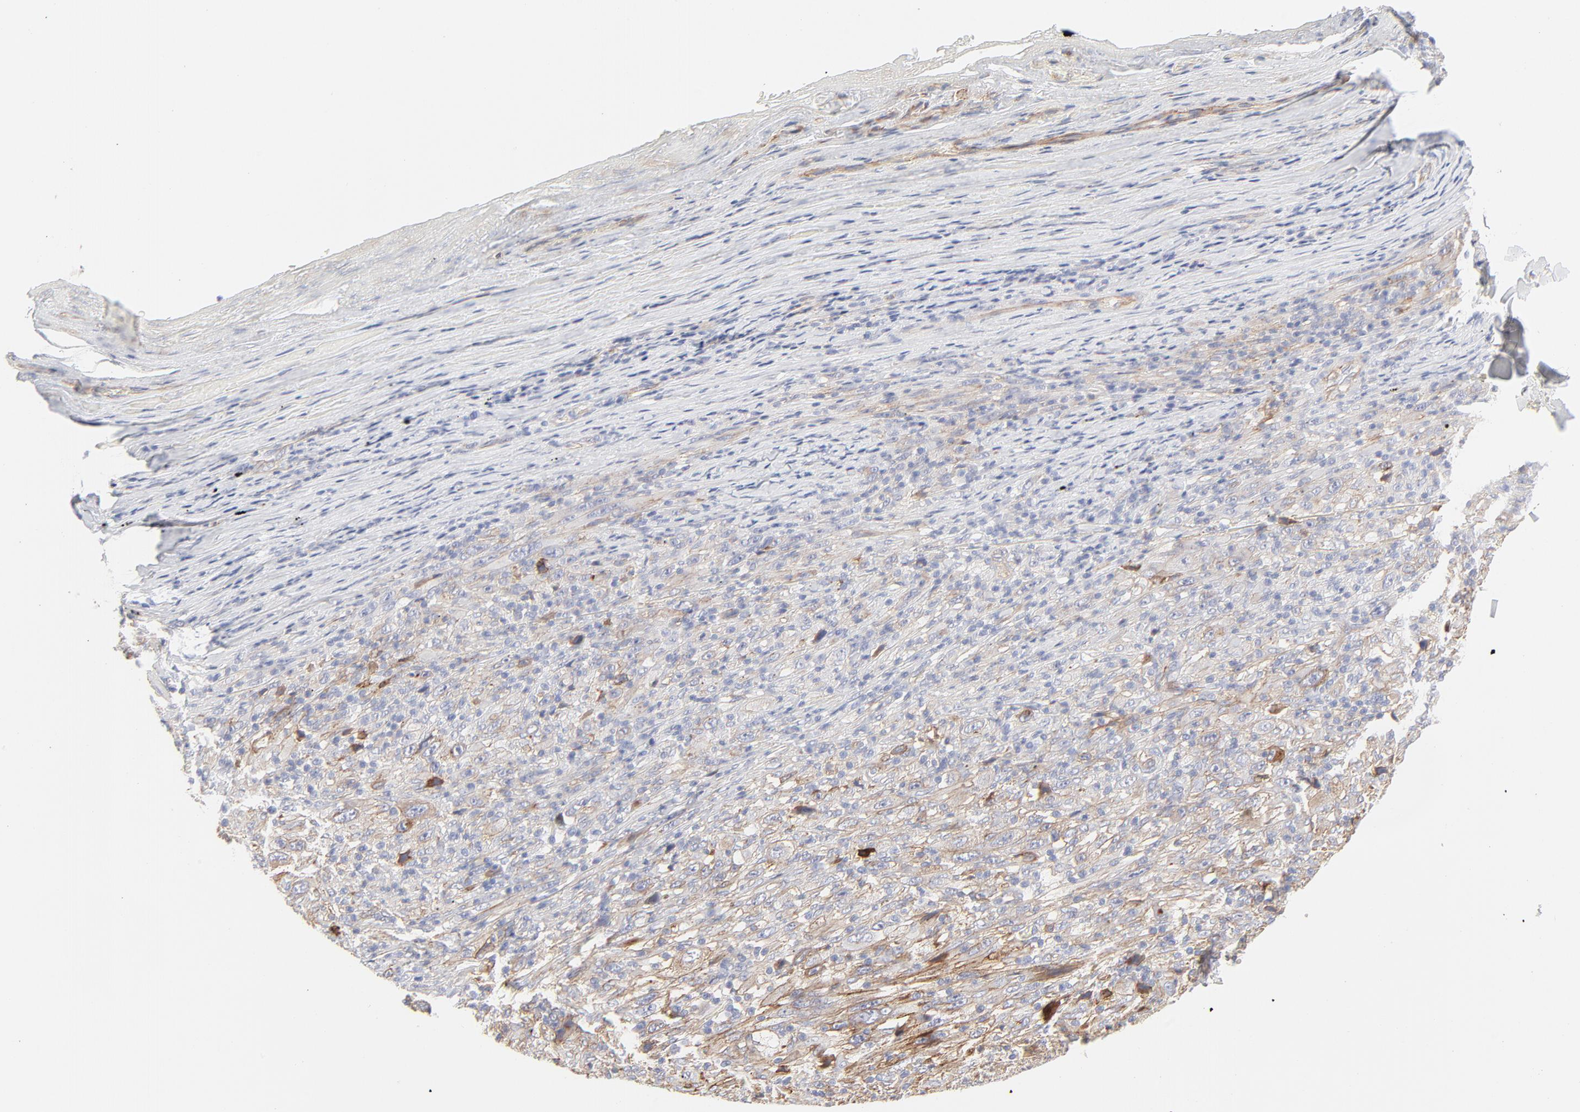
{"staining": {"intensity": "negative", "quantity": "none", "location": "none"}, "tissue": "melanoma", "cell_type": "Tumor cells", "image_type": "cancer", "snomed": [{"axis": "morphology", "description": "Malignant melanoma, Metastatic site"}, {"axis": "topography", "description": "Skin"}], "caption": "Human malignant melanoma (metastatic site) stained for a protein using IHC displays no expression in tumor cells.", "gene": "ITGA5", "patient": {"sex": "female", "age": 56}}